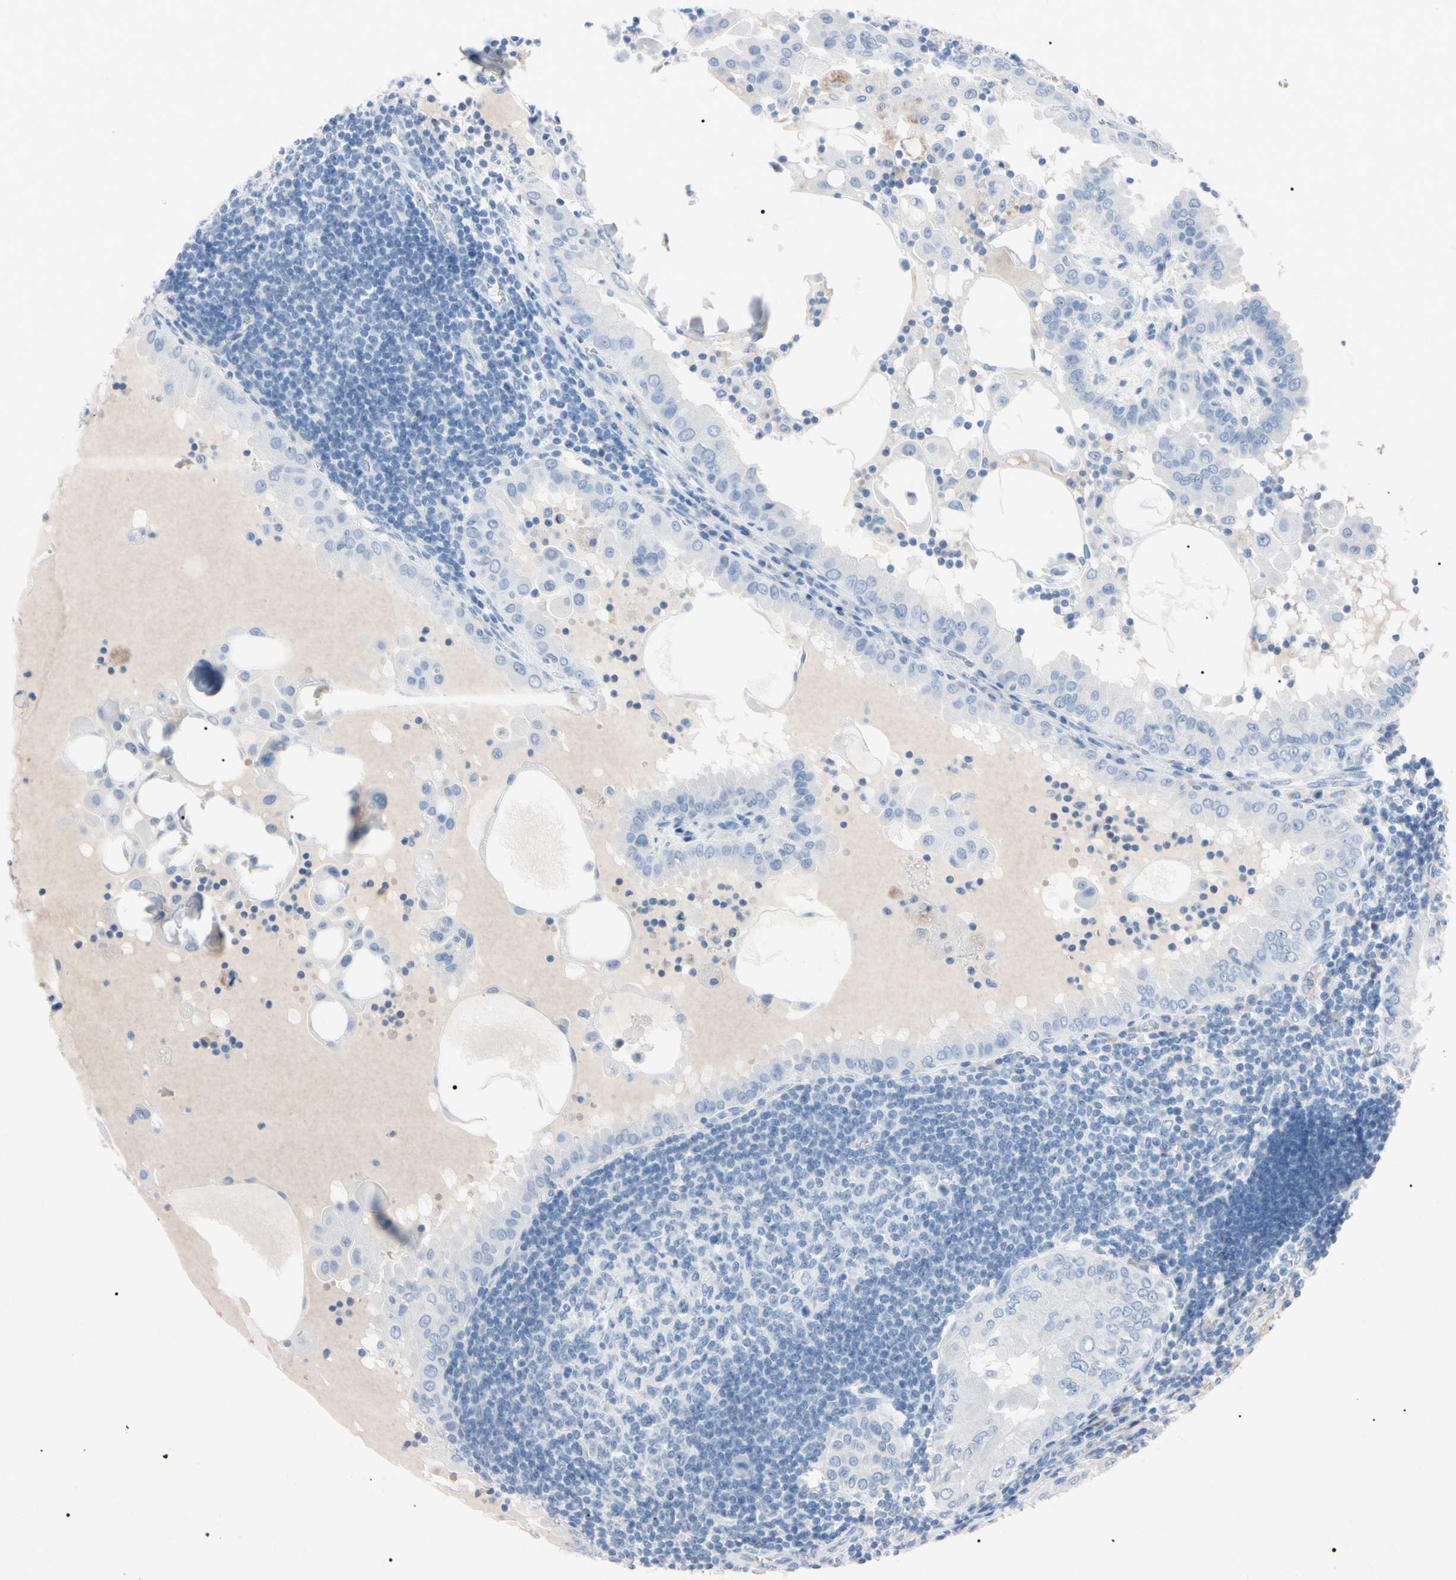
{"staining": {"intensity": "negative", "quantity": "none", "location": "none"}, "tissue": "thyroid cancer", "cell_type": "Tumor cells", "image_type": "cancer", "snomed": [{"axis": "morphology", "description": "Papillary adenocarcinoma, NOS"}, {"axis": "topography", "description": "Thyroid gland"}], "caption": "Immunohistochemistry of papillary adenocarcinoma (thyroid) exhibits no positivity in tumor cells.", "gene": "ELN", "patient": {"sex": "male", "age": 33}}